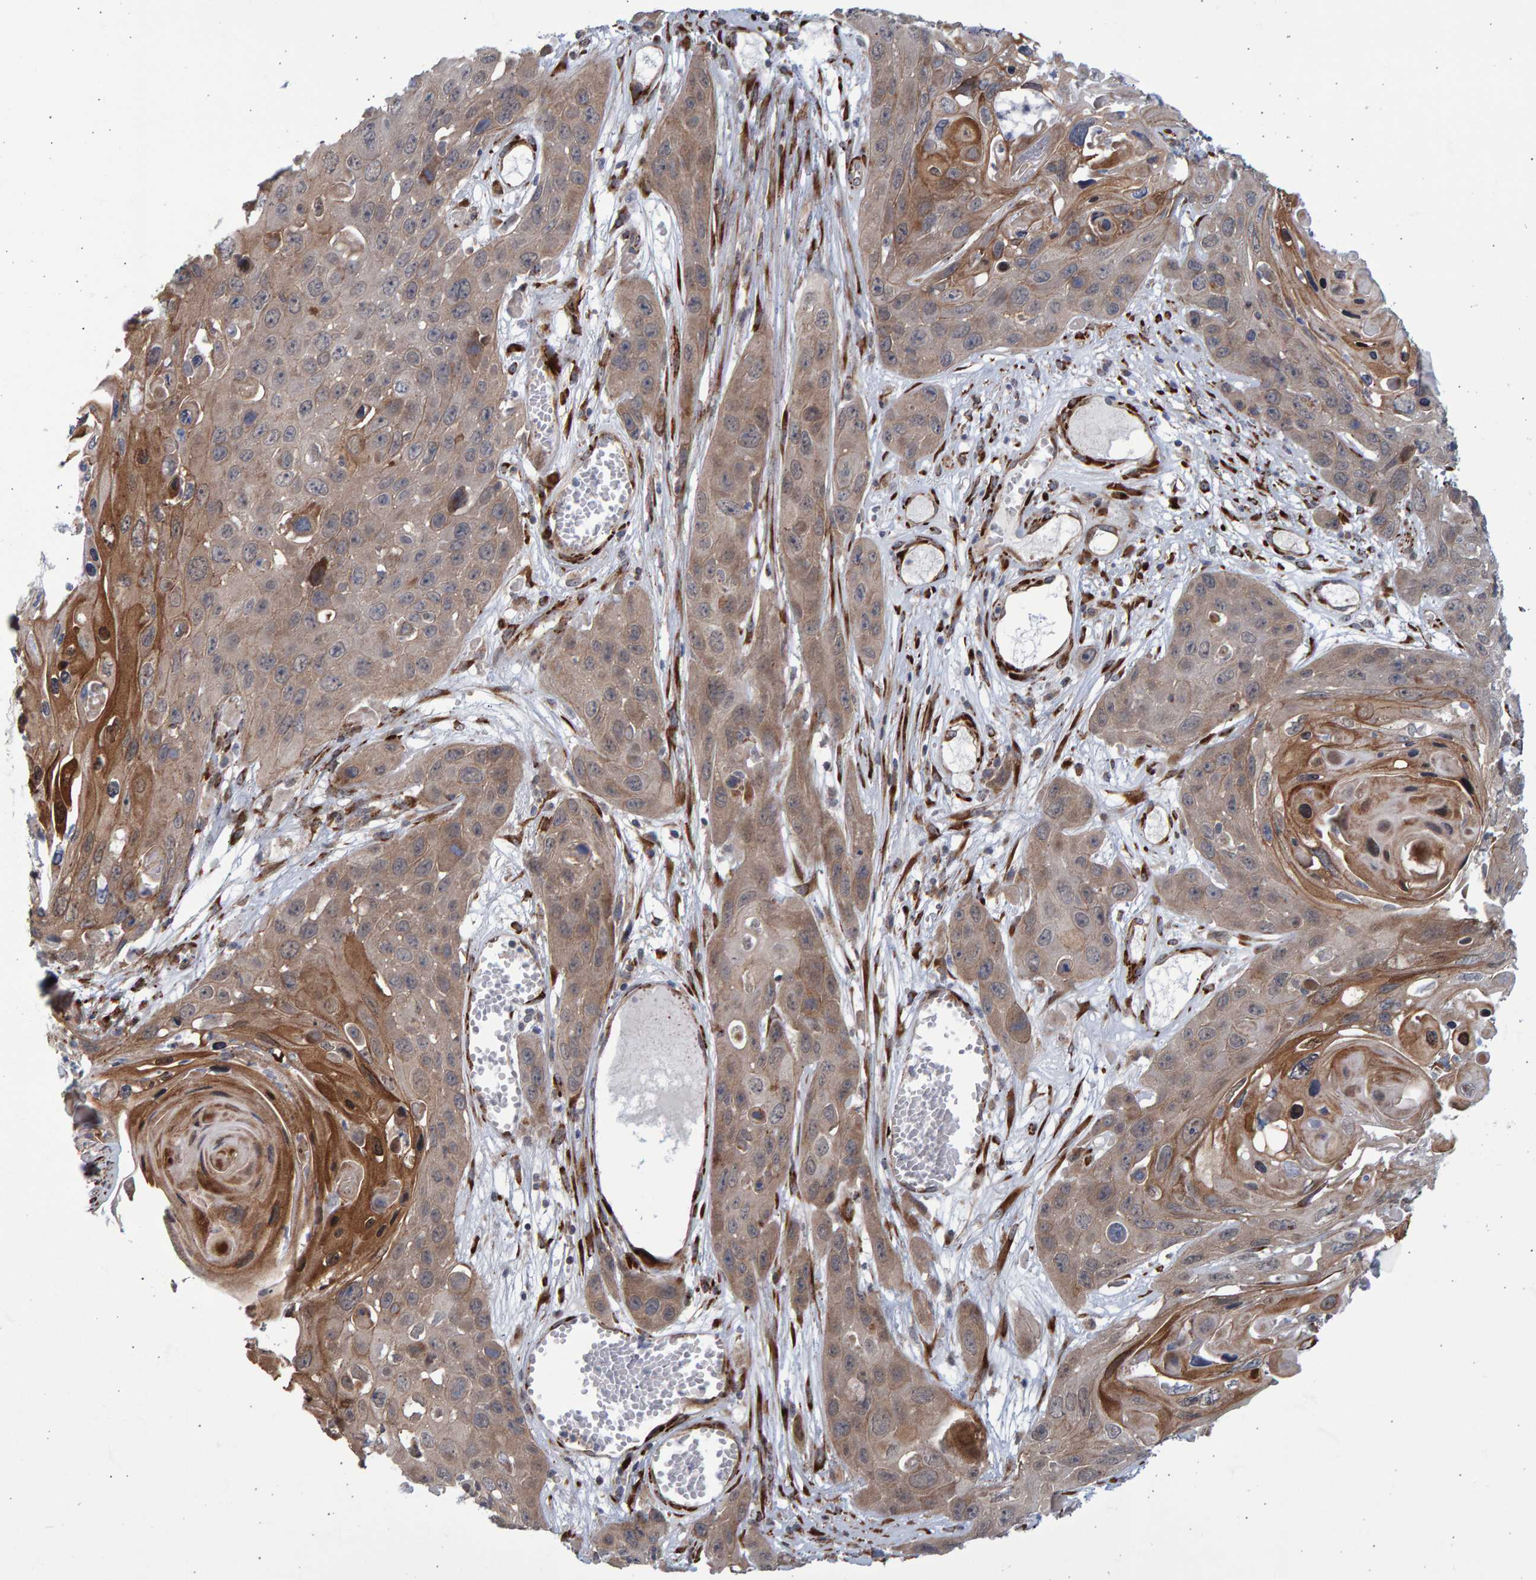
{"staining": {"intensity": "moderate", "quantity": "25%-75%", "location": "cytoplasmic/membranous"}, "tissue": "skin cancer", "cell_type": "Tumor cells", "image_type": "cancer", "snomed": [{"axis": "morphology", "description": "Squamous cell carcinoma, NOS"}, {"axis": "topography", "description": "Skin"}], "caption": "Squamous cell carcinoma (skin) was stained to show a protein in brown. There is medium levels of moderate cytoplasmic/membranous positivity in approximately 25%-75% of tumor cells.", "gene": "LRBA", "patient": {"sex": "male", "age": 55}}